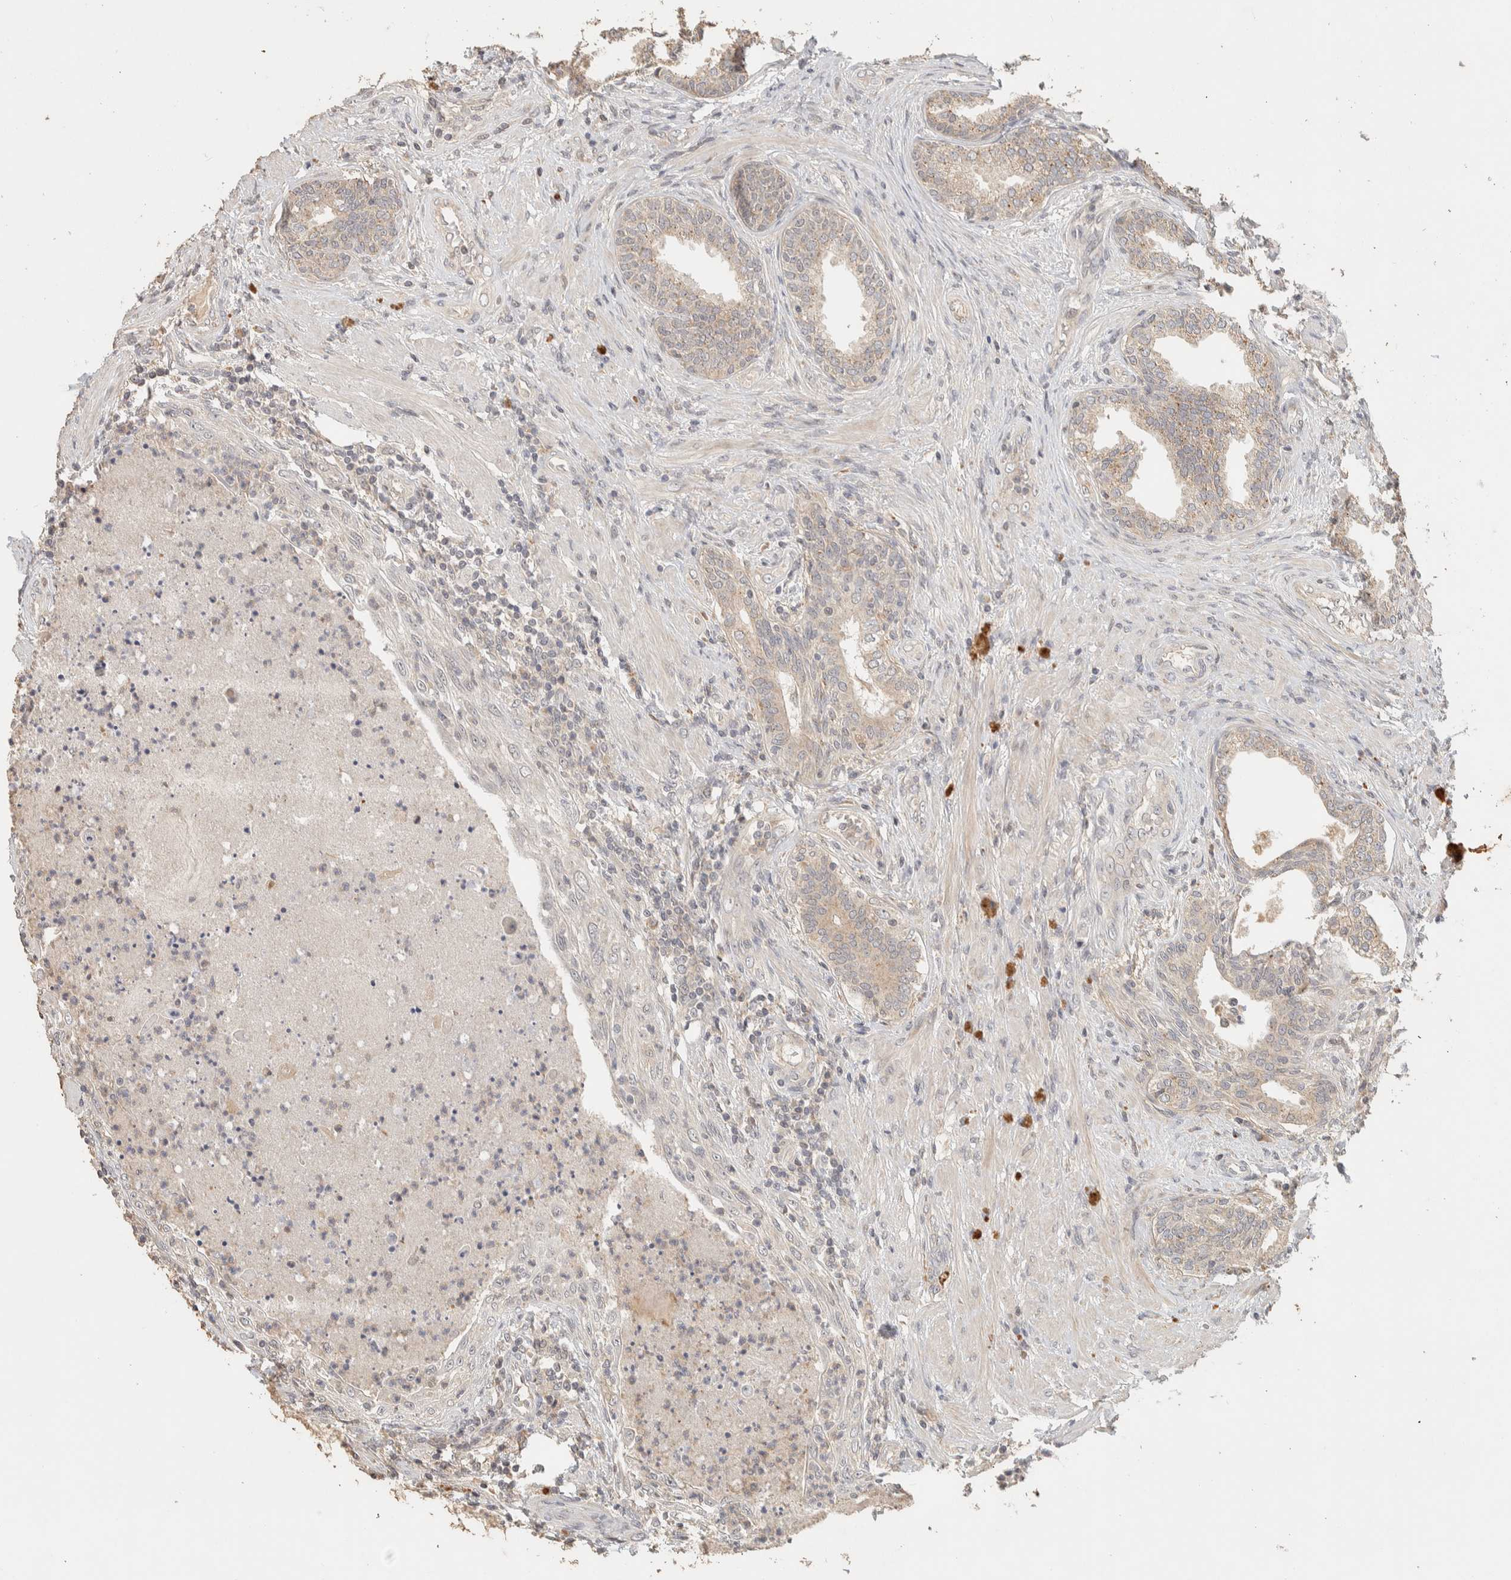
{"staining": {"intensity": "weak", "quantity": ">75%", "location": "cytoplasmic/membranous"}, "tissue": "prostate", "cell_type": "Glandular cells", "image_type": "normal", "snomed": [{"axis": "morphology", "description": "Normal tissue, NOS"}, {"axis": "topography", "description": "Prostate"}], "caption": "Immunohistochemical staining of normal human prostate demonstrates weak cytoplasmic/membranous protein positivity in approximately >75% of glandular cells.", "gene": "ITPA", "patient": {"sex": "male", "age": 76}}